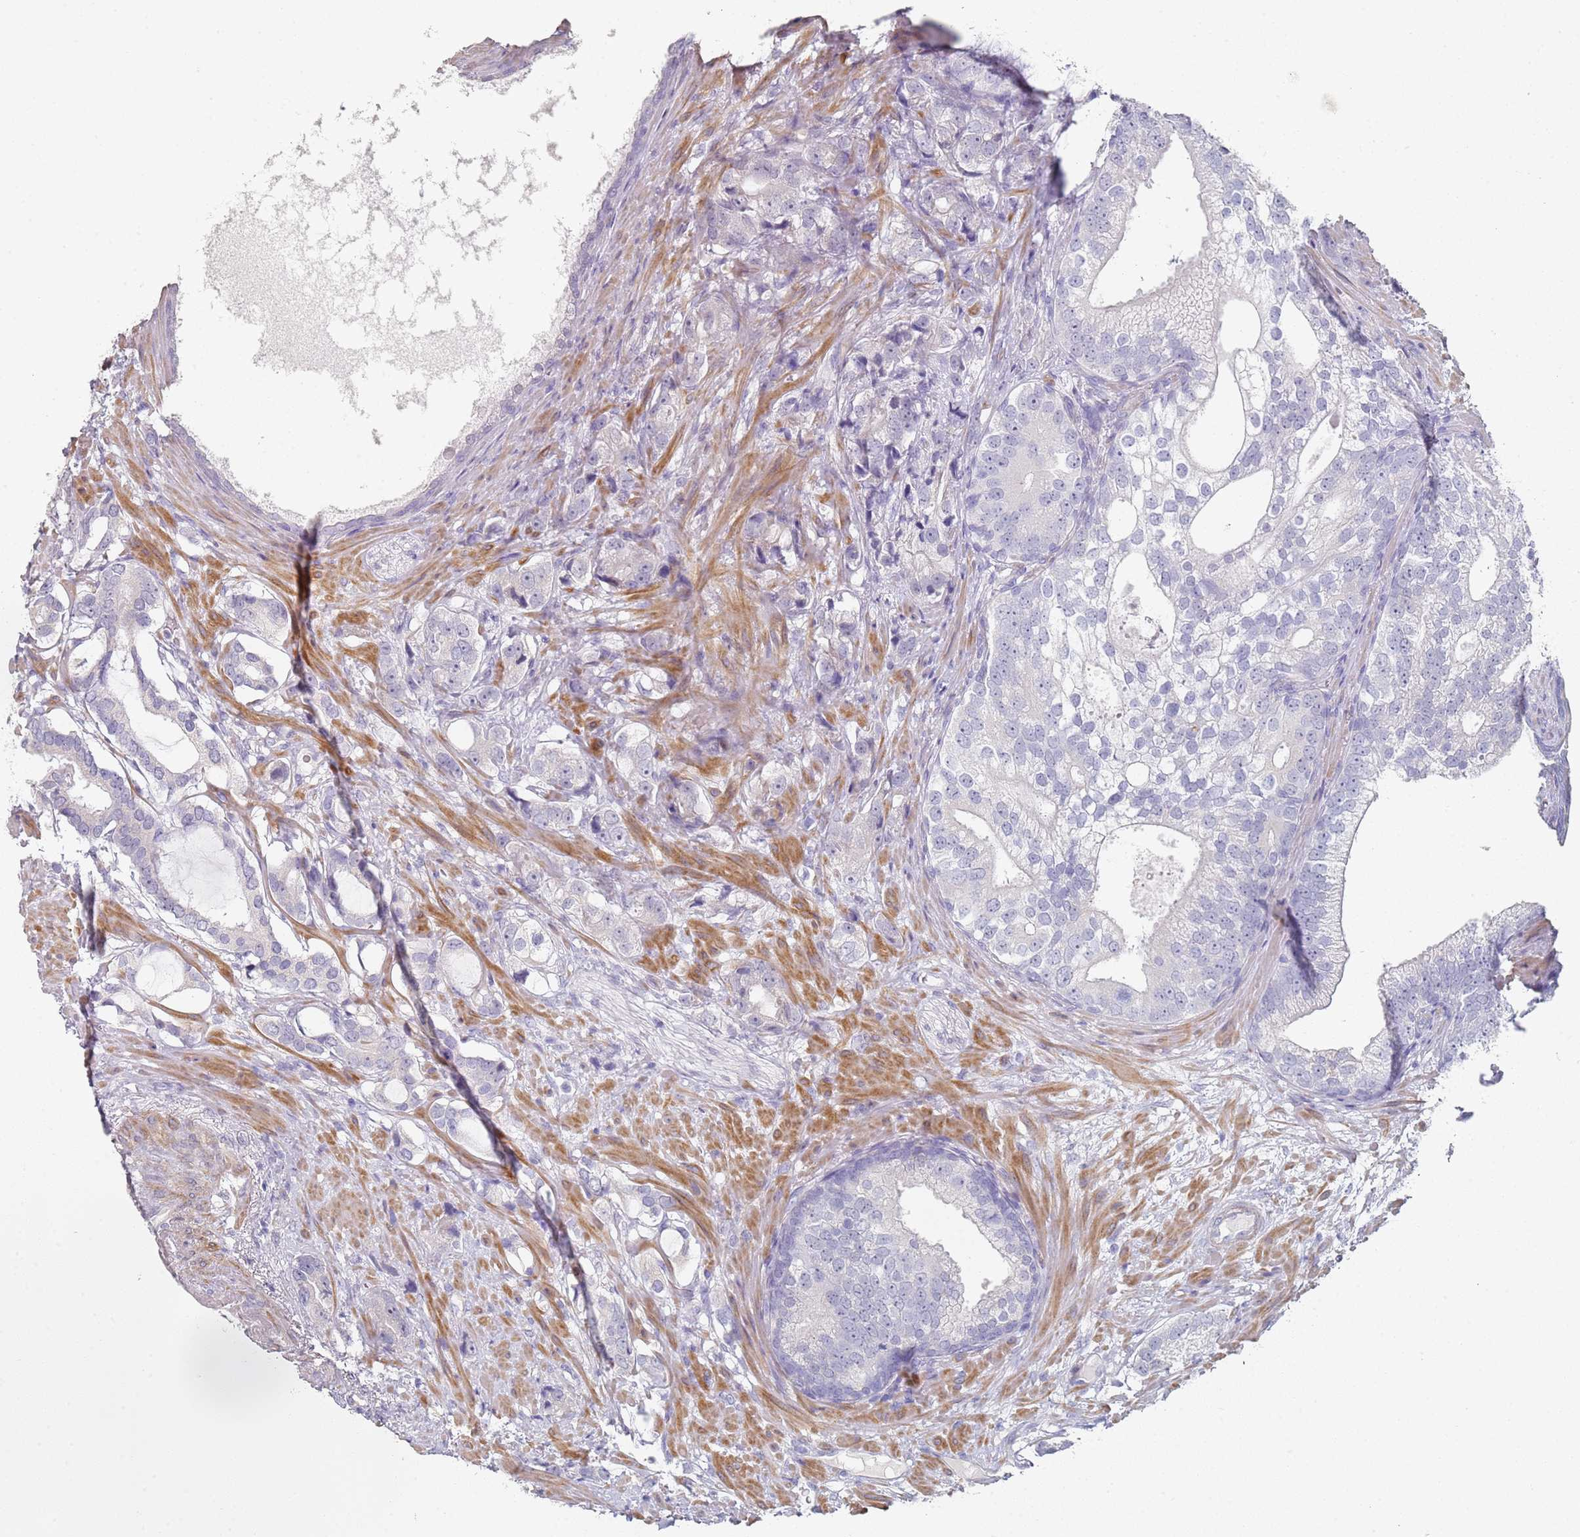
{"staining": {"intensity": "negative", "quantity": "none", "location": "none"}, "tissue": "prostate cancer", "cell_type": "Tumor cells", "image_type": "cancer", "snomed": [{"axis": "morphology", "description": "Adenocarcinoma, High grade"}, {"axis": "topography", "description": "Prostate"}], "caption": "Immunohistochemistry (IHC) micrograph of neoplastic tissue: human prostate cancer (adenocarcinoma (high-grade)) stained with DAB shows no significant protein positivity in tumor cells.", "gene": "DNAH11", "patient": {"sex": "male", "age": 75}}